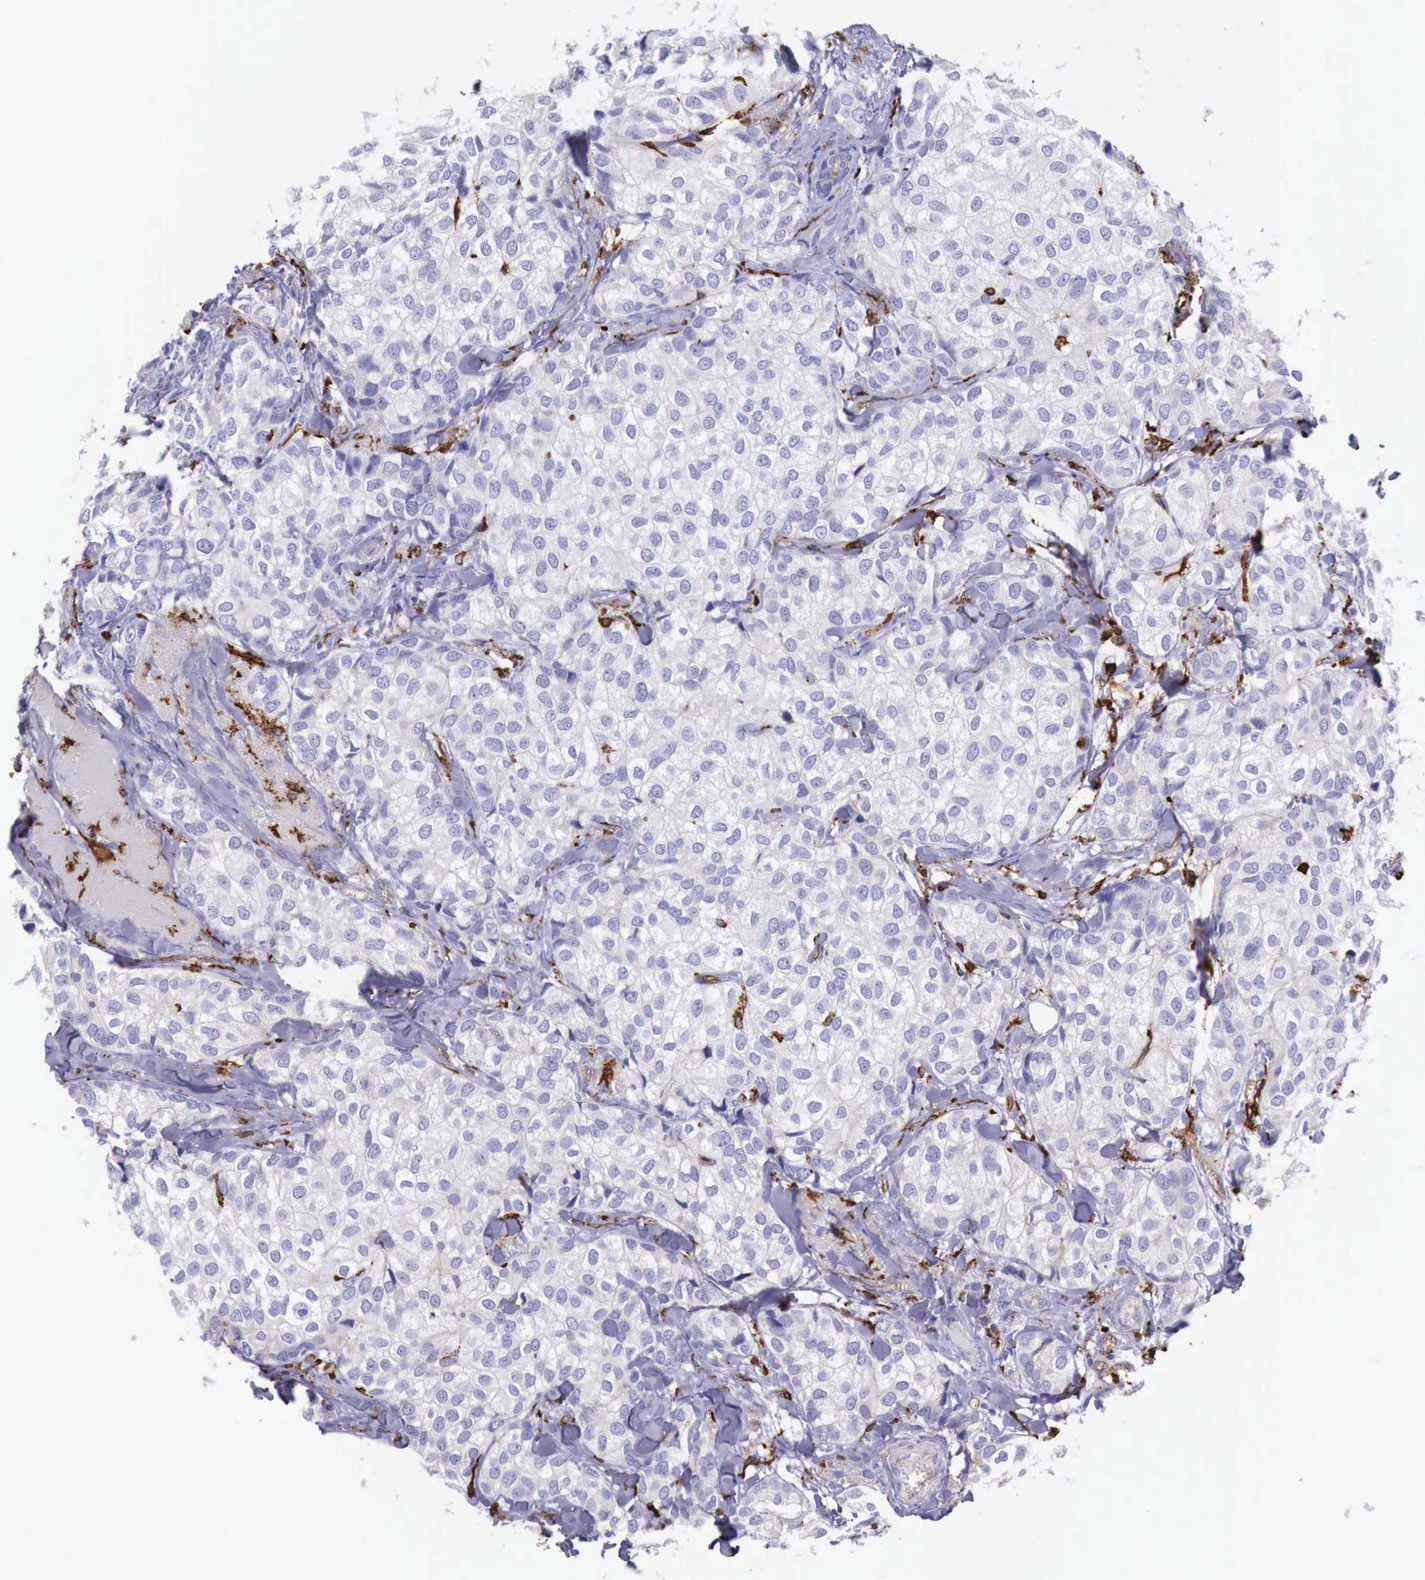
{"staining": {"intensity": "negative", "quantity": "none", "location": "none"}, "tissue": "breast cancer", "cell_type": "Tumor cells", "image_type": "cancer", "snomed": [{"axis": "morphology", "description": "Duct carcinoma"}, {"axis": "topography", "description": "Breast"}], "caption": "Immunohistochemistry (IHC) of breast infiltrating ductal carcinoma shows no staining in tumor cells.", "gene": "MSR1", "patient": {"sex": "female", "age": 68}}